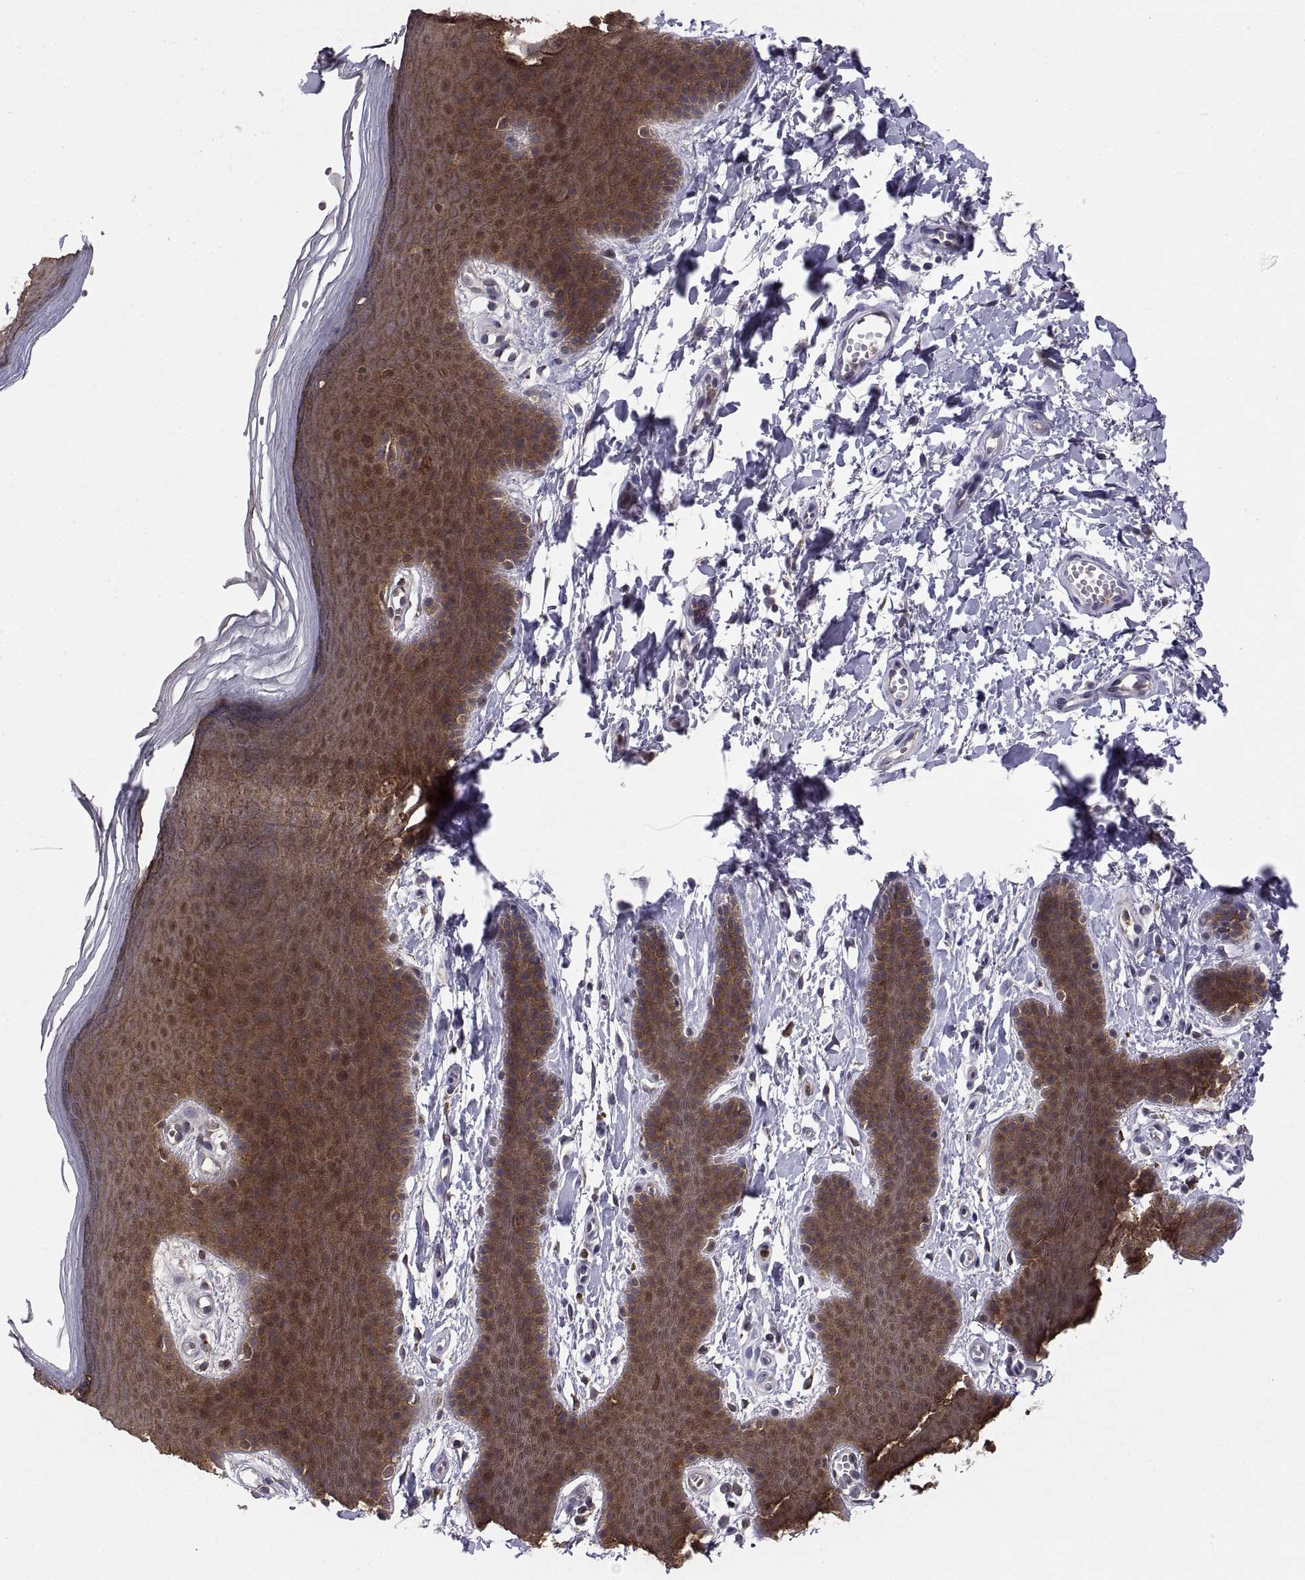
{"staining": {"intensity": "strong", "quantity": ">75%", "location": "cytoplasmic/membranous,nuclear"}, "tissue": "skin", "cell_type": "Epidermal cells", "image_type": "normal", "snomed": [{"axis": "morphology", "description": "Normal tissue, NOS"}, {"axis": "topography", "description": "Anal"}], "caption": "A brown stain shows strong cytoplasmic/membranous,nuclear positivity of a protein in epidermal cells of benign skin.", "gene": "PKP1", "patient": {"sex": "male", "age": 53}}